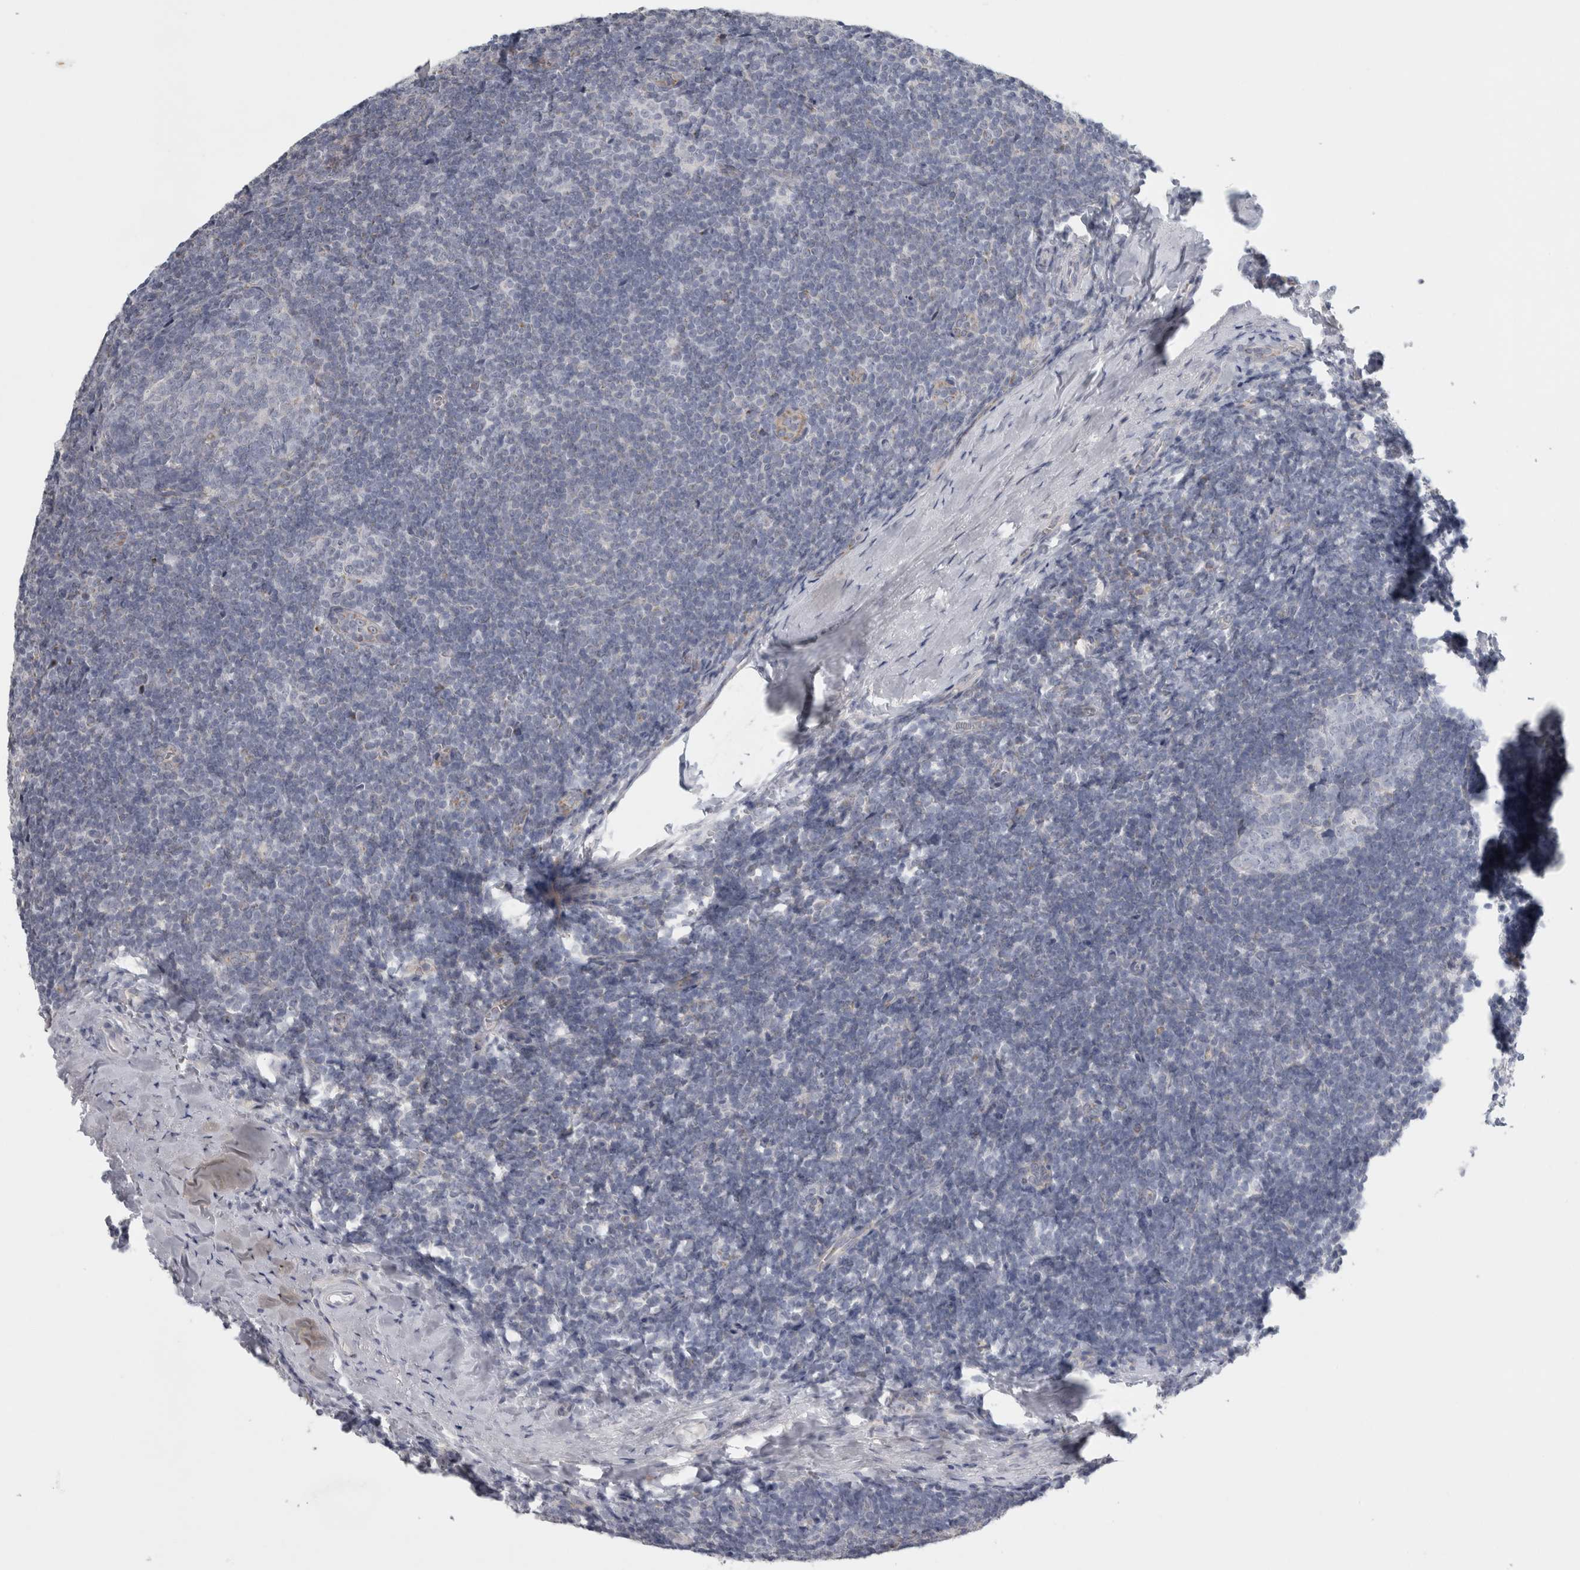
{"staining": {"intensity": "negative", "quantity": "none", "location": "none"}, "tissue": "tonsil", "cell_type": "Germinal center cells", "image_type": "normal", "snomed": [{"axis": "morphology", "description": "Normal tissue, NOS"}, {"axis": "topography", "description": "Tonsil"}], "caption": "Protein analysis of unremarkable tonsil exhibits no significant expression in germinal center cells.", "gene": "FXYD7", "patient": {"sex": "male", "age": 37}}